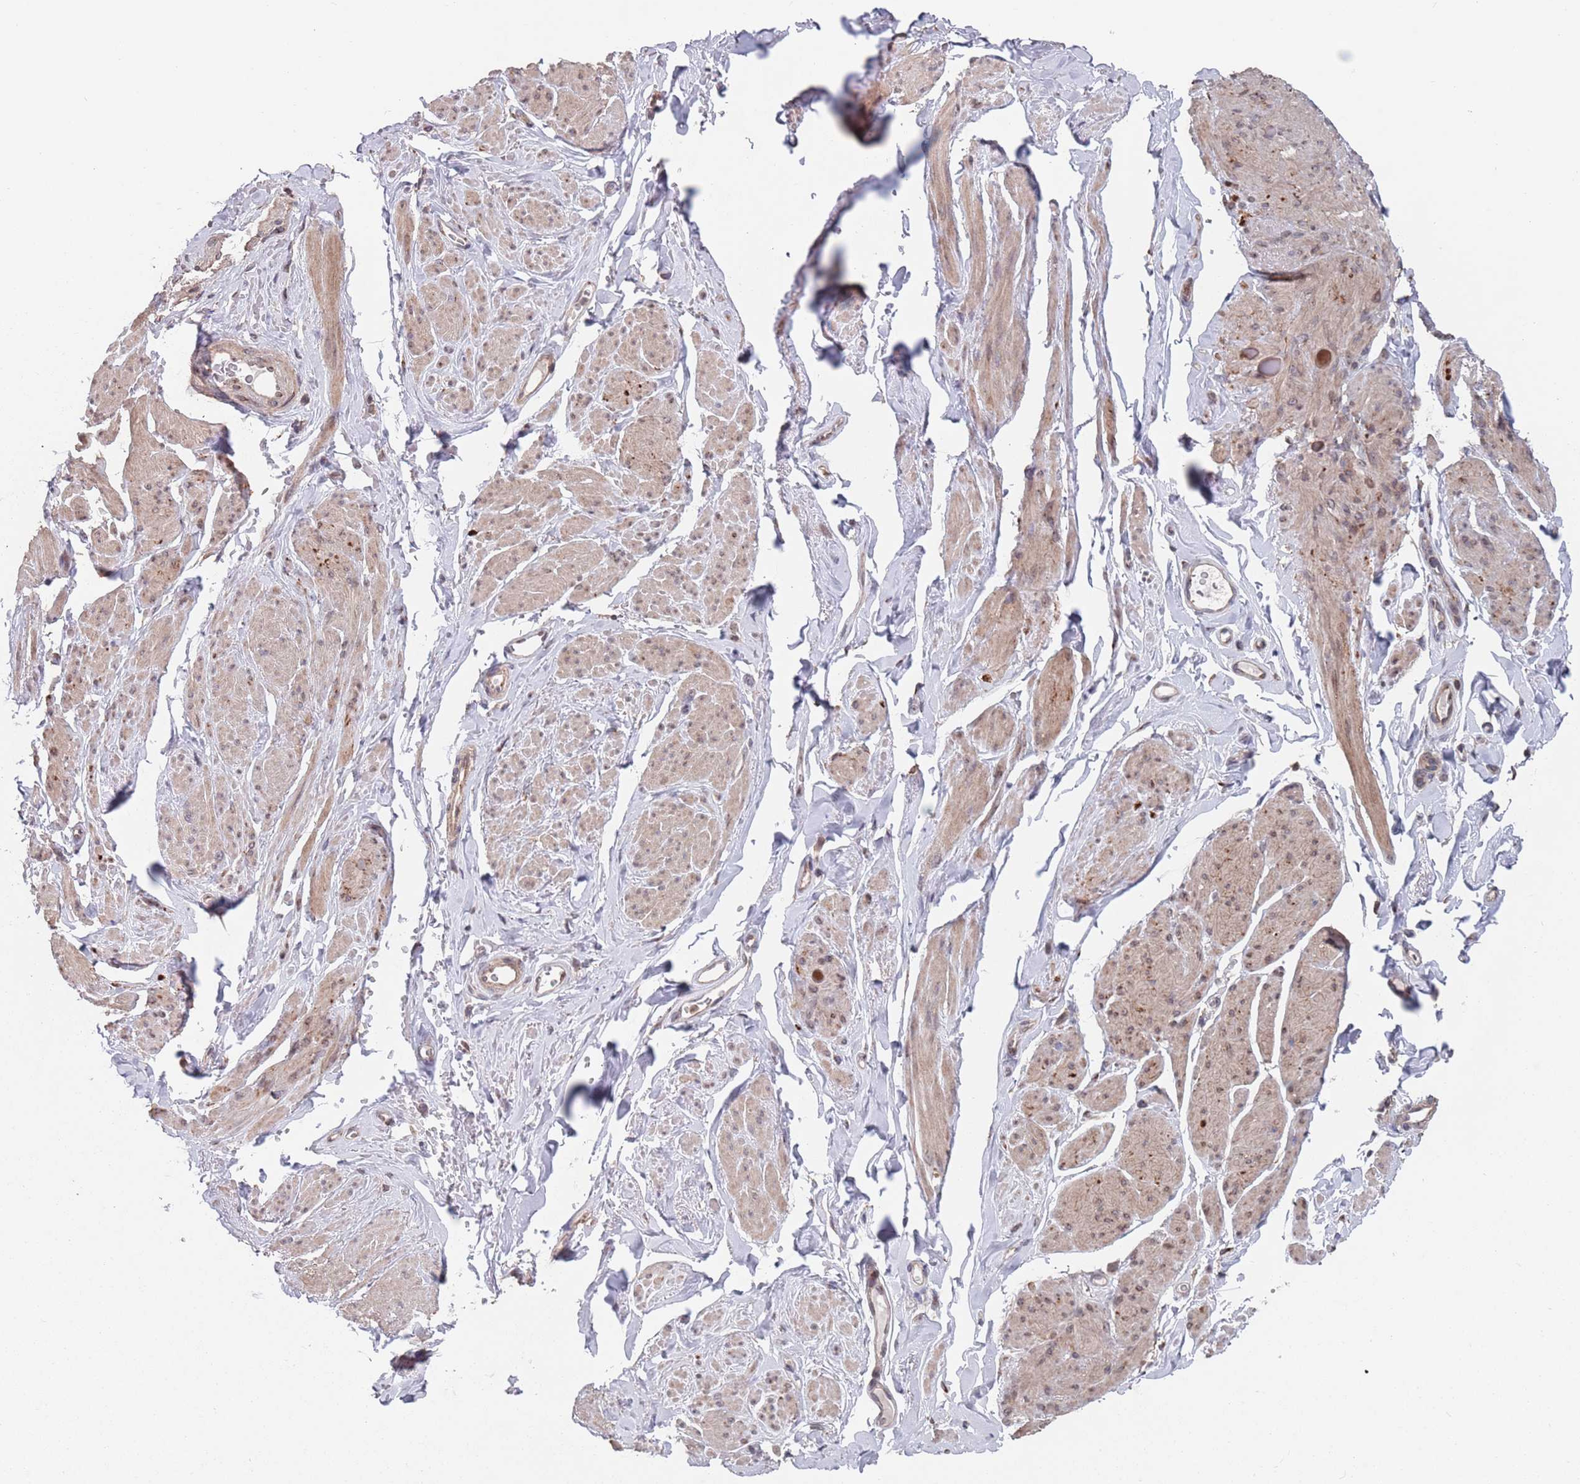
{"staining": {"intensity": "weak", "quantity": "25%-75%", "location": "cytoplasmic/membranous"}, "tissue": "smooth muscle", "cell_type": "Smooth muscle cells", "image_type": "normal", "snomed": [{"axis": "morphology", "description": "Normal tissue, NOS"}, {"axis": "topography", "description": "Smooth muscle"}, {"axis": "topography", "description": "Peripheral nerve tissue"}], "caption": "IHC (DAB (3,3'-diaminobenzidine)) staining of normal human smooth muscle reveals weak cytoplasmic/membranous protein staining in approximately 25%-75% of smooth muscle cells.", "gene": "UNC45A", "patient": {"sex": "male", "age": 69}}